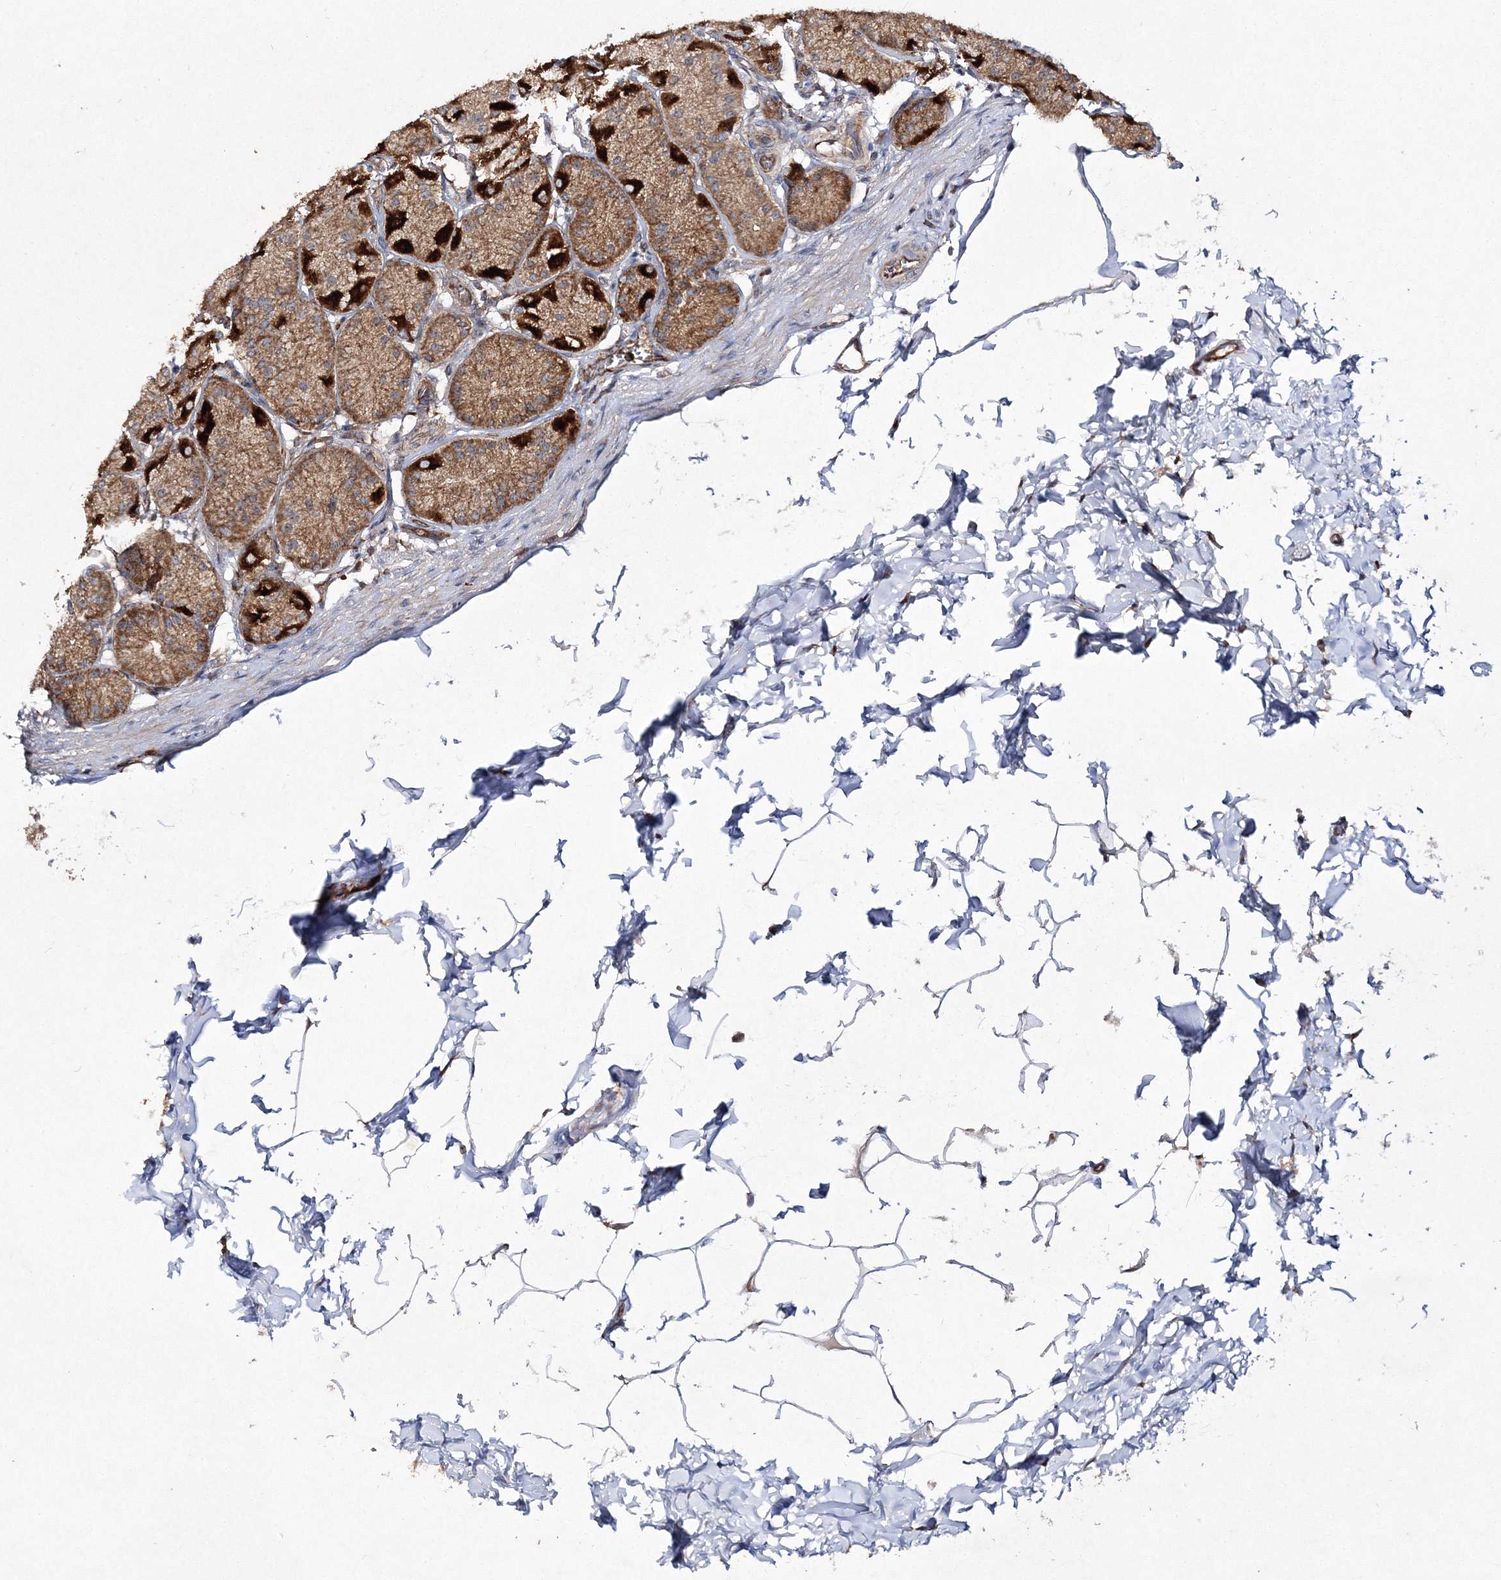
{"staining": {"intensity": "strong", "quantity": ">75%", "location": "cytoplasmic/membranous"}, "tissue": "stomach", "cell_type": "Glandular cells", "image_type": "normal", "snomed": [{"axis": "morphology", "description": "Normal tissue, NOS"}, {"axis": "topography", "description": "Stomach"}], "caption": "A histopathology image of human stomach stained for a protein reveals strong cytoplasmic/membranous brown staining in glandular cells.", "gene": "DNAJC13", "patient": {"sex": "male", "age": 42}}